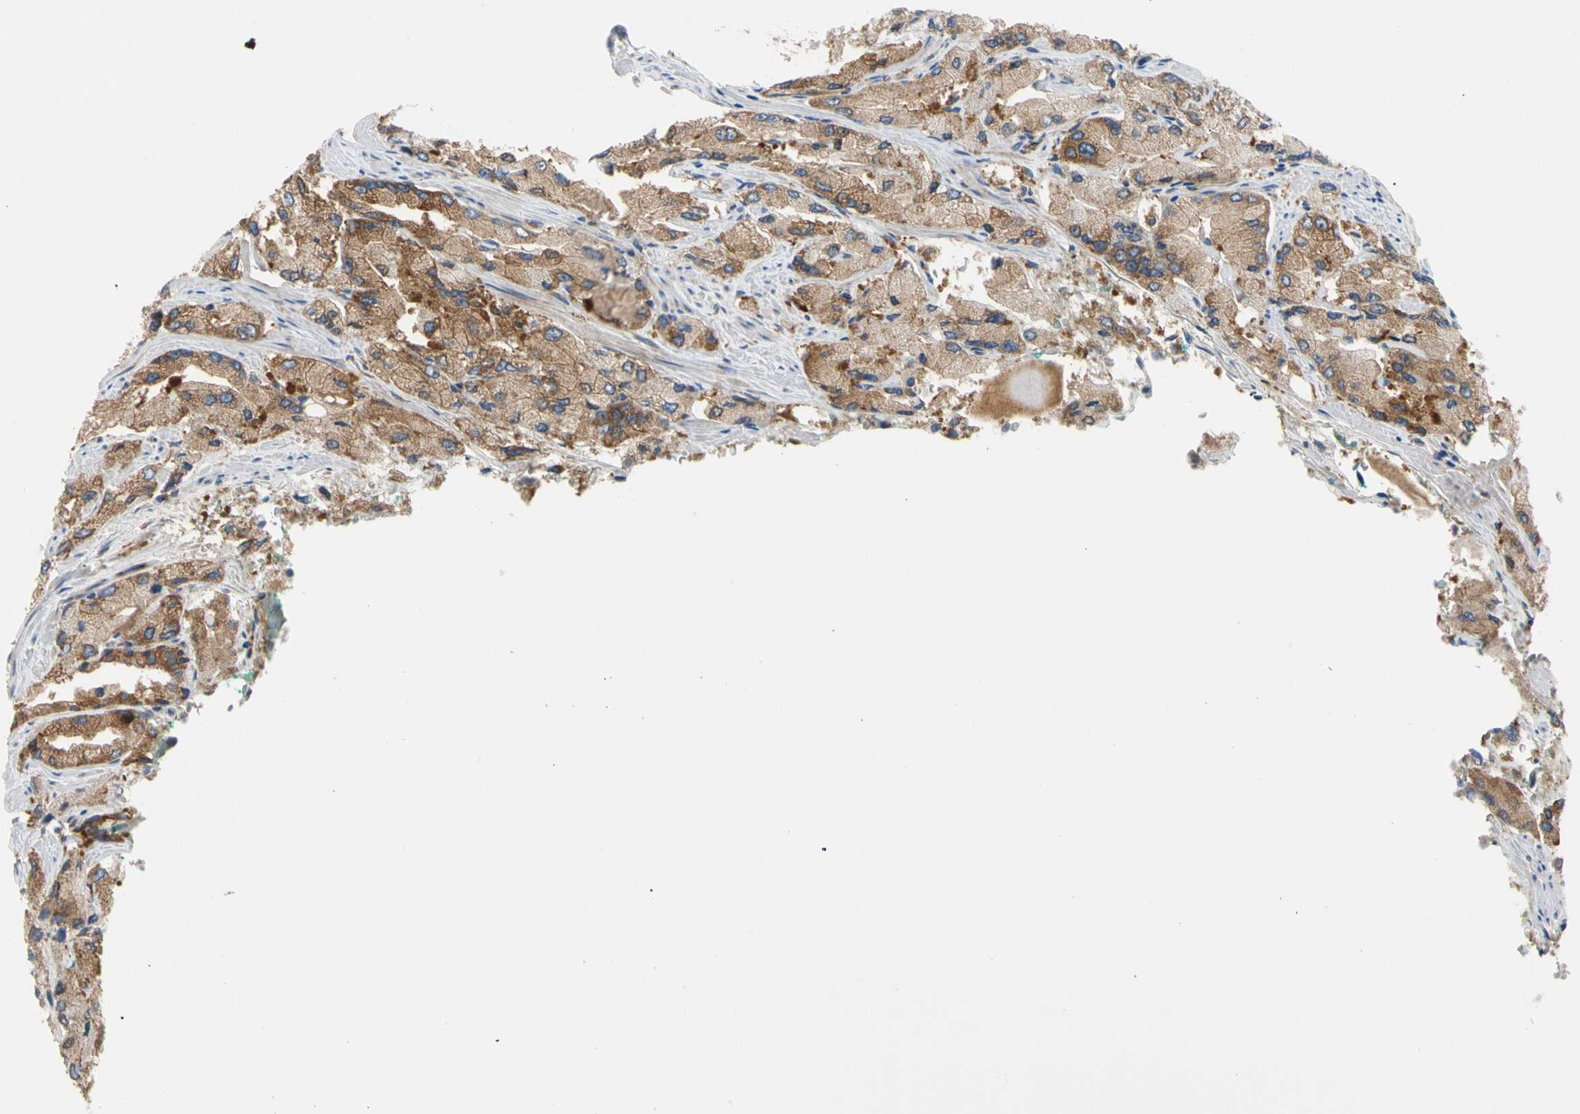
{"staining": {"intensity": "moderate", "quantity": ">75%", "location": "cytoplasmic/membranous"}, "tissue": "prostate cancer", "cell_type": "Tumor cells", "image_type": "cancer", "snomed": [{"axis": "morphology", "description": "Adenocarcinoma, High grade"}, {"axis": "topography", "description": "Prostate"}], "caption": "DAB immunohistochemical staining of prostate cancer (adenocarcinoma (high-grade)) exhibits moderate cytoplasmic/membranous protein staining in about >75% of tumor cells. The staining is performed using DAB (3,3'-diaminobenzidine) brown chromogen to label protein expression. The nuclei are counter-stained blue using hematoxylin.", "gene": "GPHN", "patient": {"sex": "male", "age": 58}}